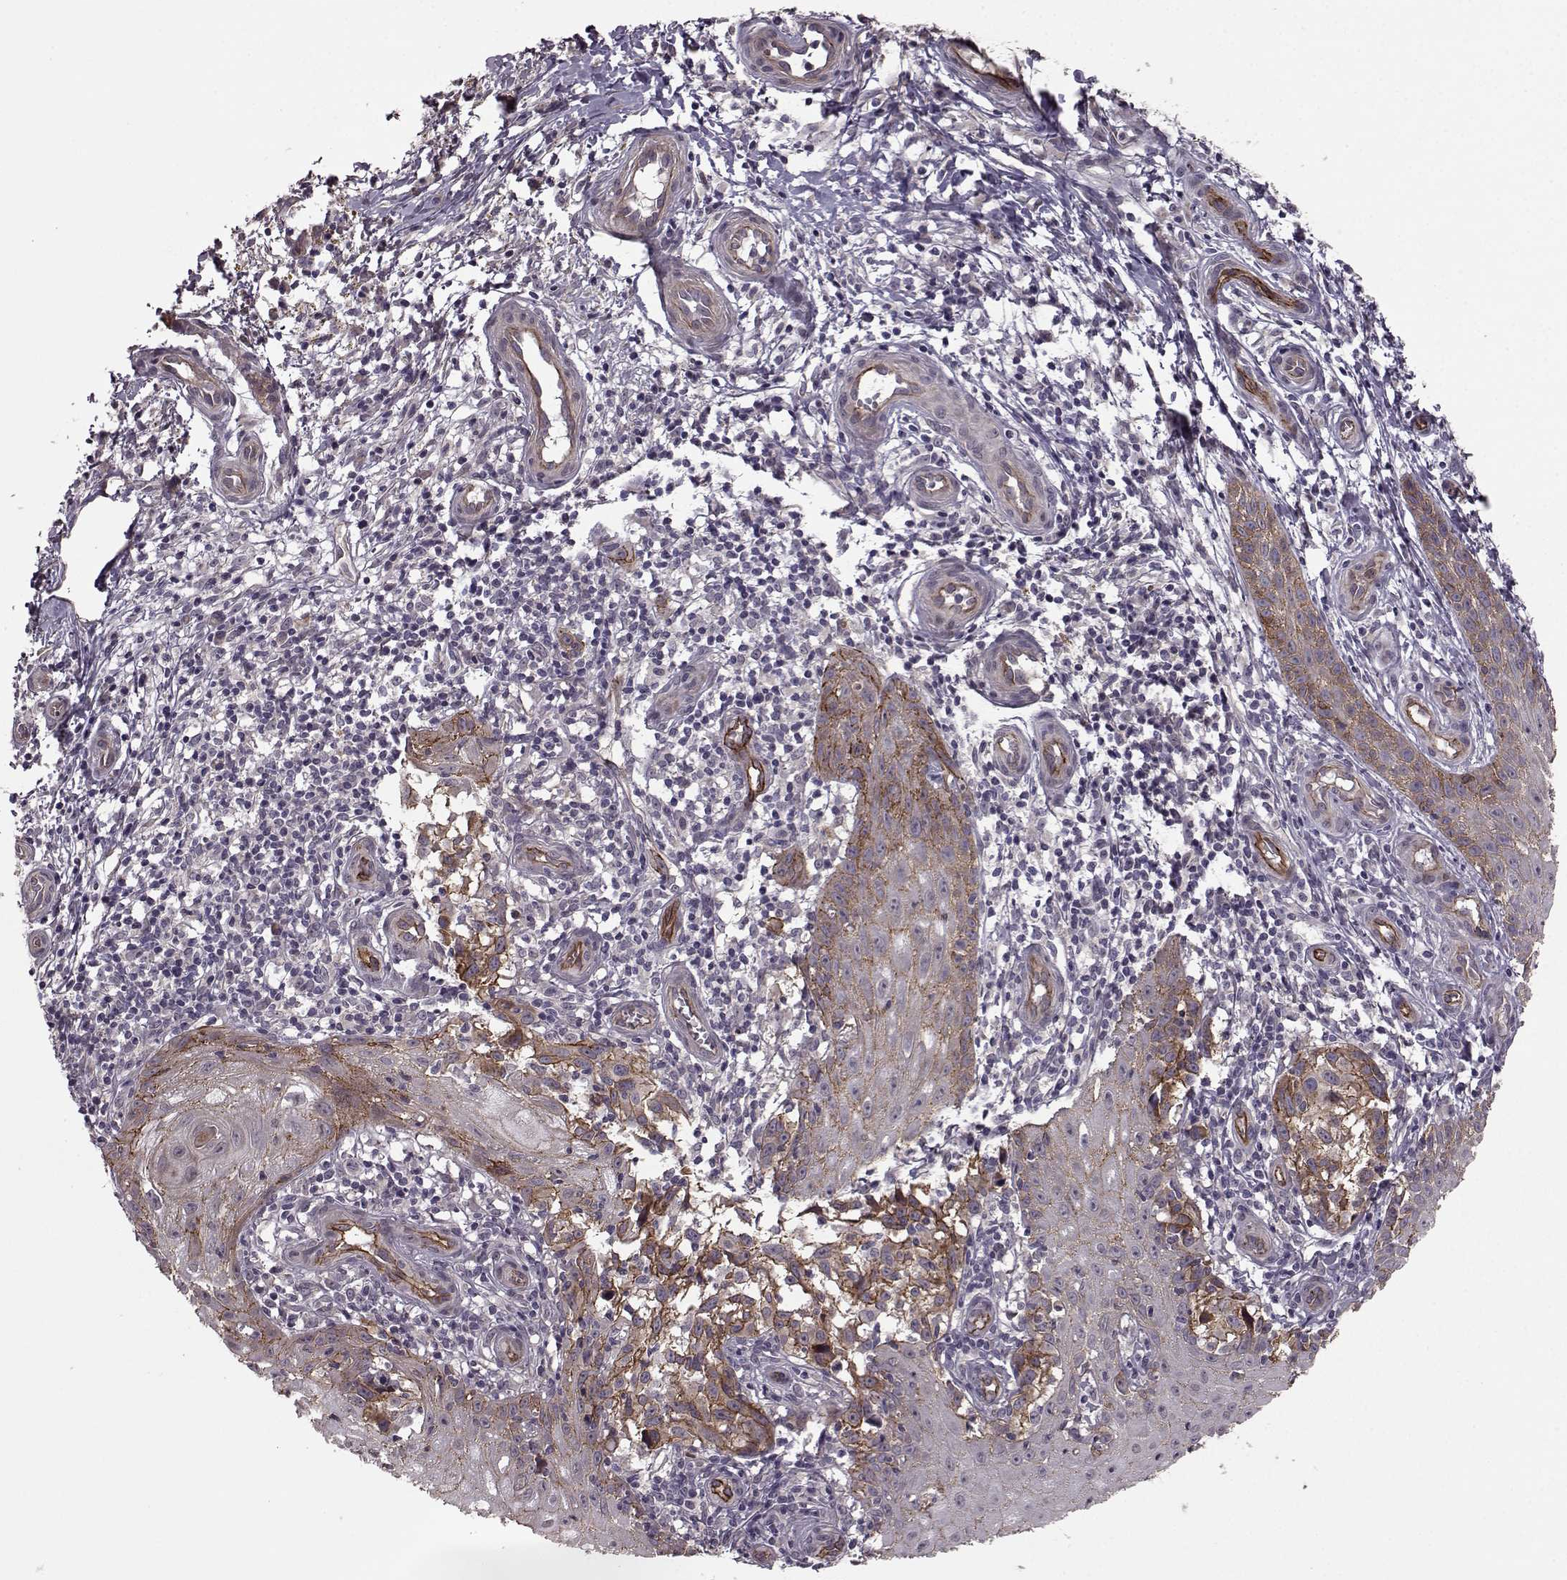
{"staining": {"intensity": "strong", "quantity": ">75%", "location": "cytoplasmic/membranous"}, "tissue": "melanoma", "cell_type": "Tumor cells", "image_type": "cancer", "snomed": [{"axis": "morphology", "description": "Malignant melanoma, NOS"}, {"axis": "topography", "description": "Skin"}], "caption": "Melanoma was stained to show a protein in brown. There is high levels of strong cytoplasmic/membranous staining in approximately >75% of tumor cells. Using DAB (3,3'-diaminobenzidine) (brown) and hematoxylin (blue) stains, captured at high magnification using brightfield microscopy.", "gene": "SYNPO", "patient": {"sex": "female", "age": 53}}